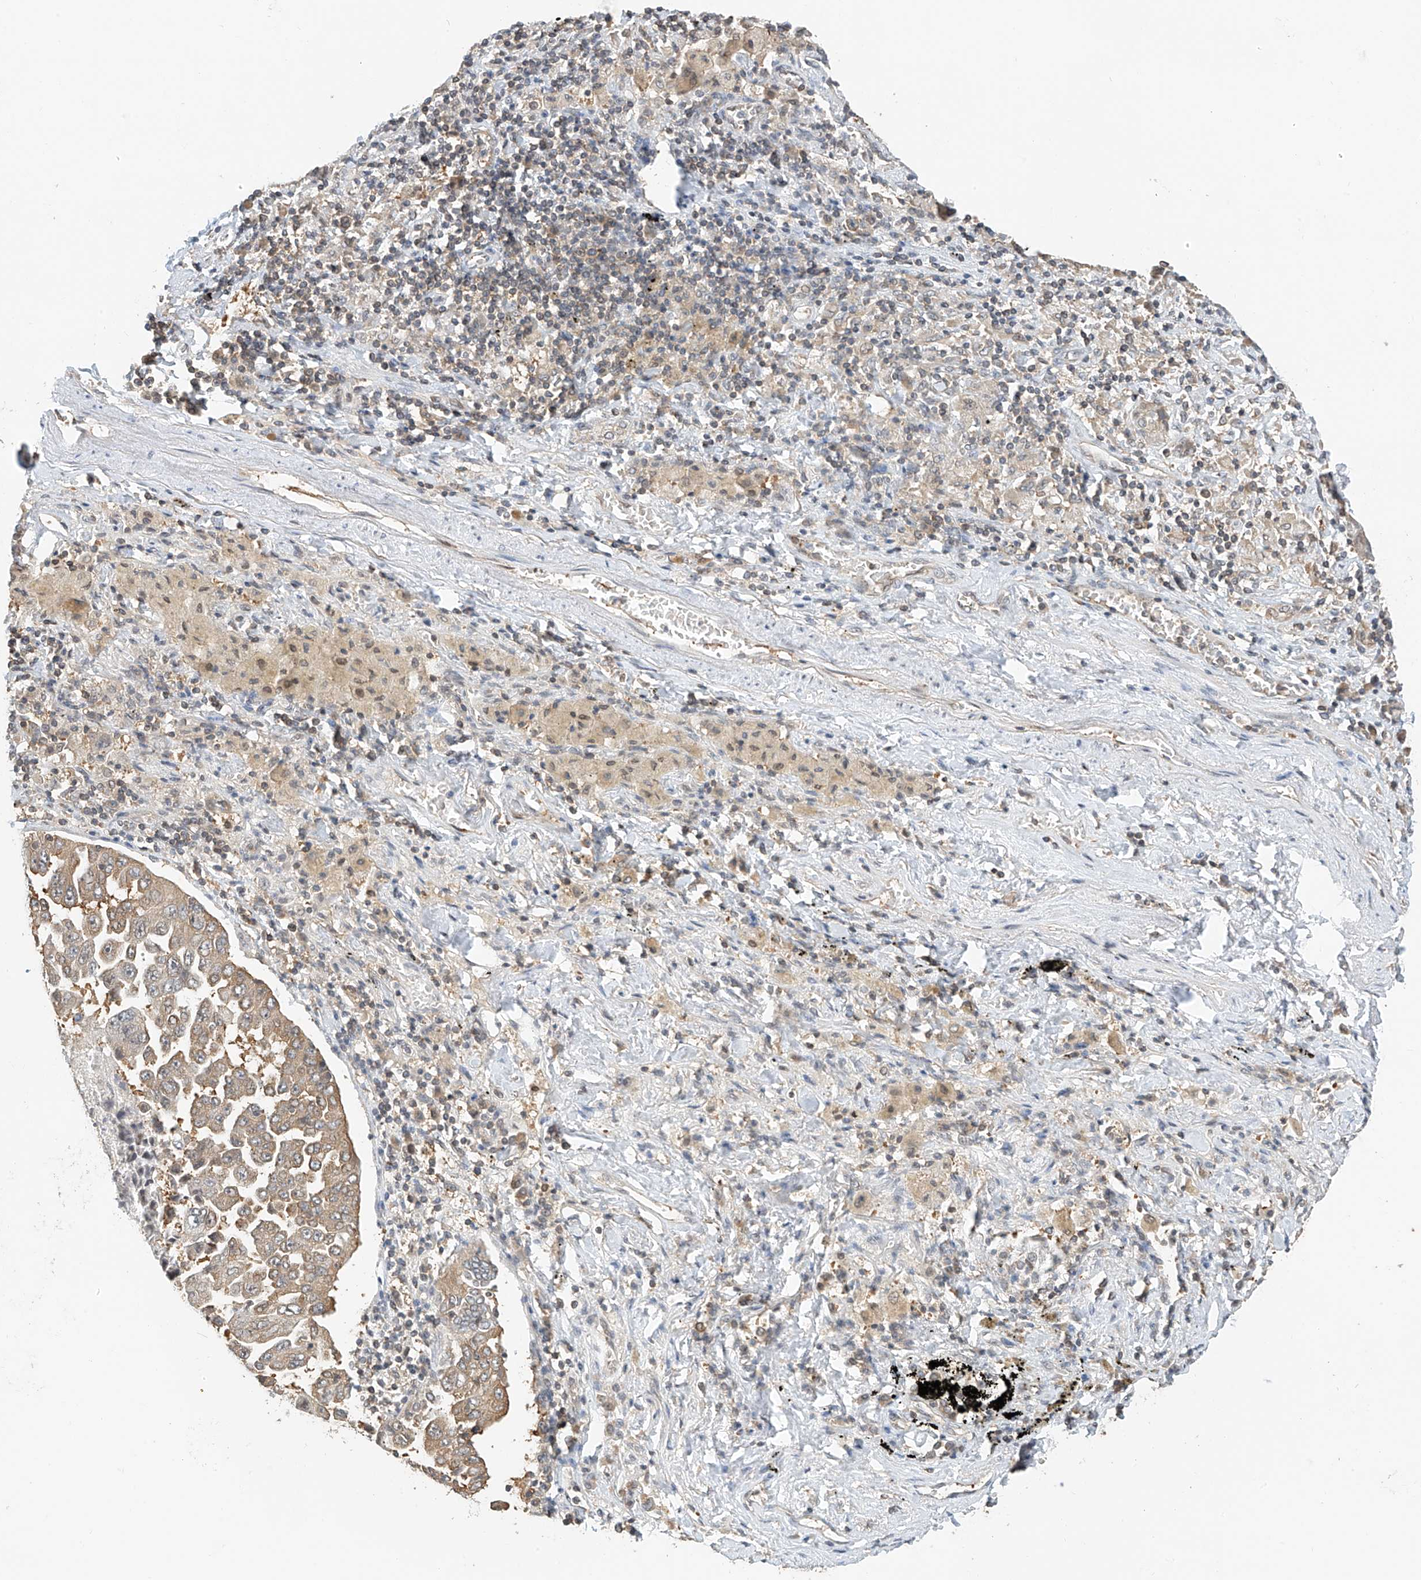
{"staining": {"intensity": "moderate", "quantity": ">75%", "location": "cytoplasmic/membranous"}, "tissue": "lung cancer", "cell_type": "Tumor cells", "image_type": "cancer", "snomed": [{"axis": "morphology", "description": "Adenocarcinoma, NOS"}, {"axis": "topography", "description": "Lung"}], "caption": "Protein expression analysis of lung adenocarcinoma shows moderate cytoplasmic/membranous positivity in approximately >75% of tumor cells.", "gene": "PPA2", "patient": {"sex": "female", "age": 51}}